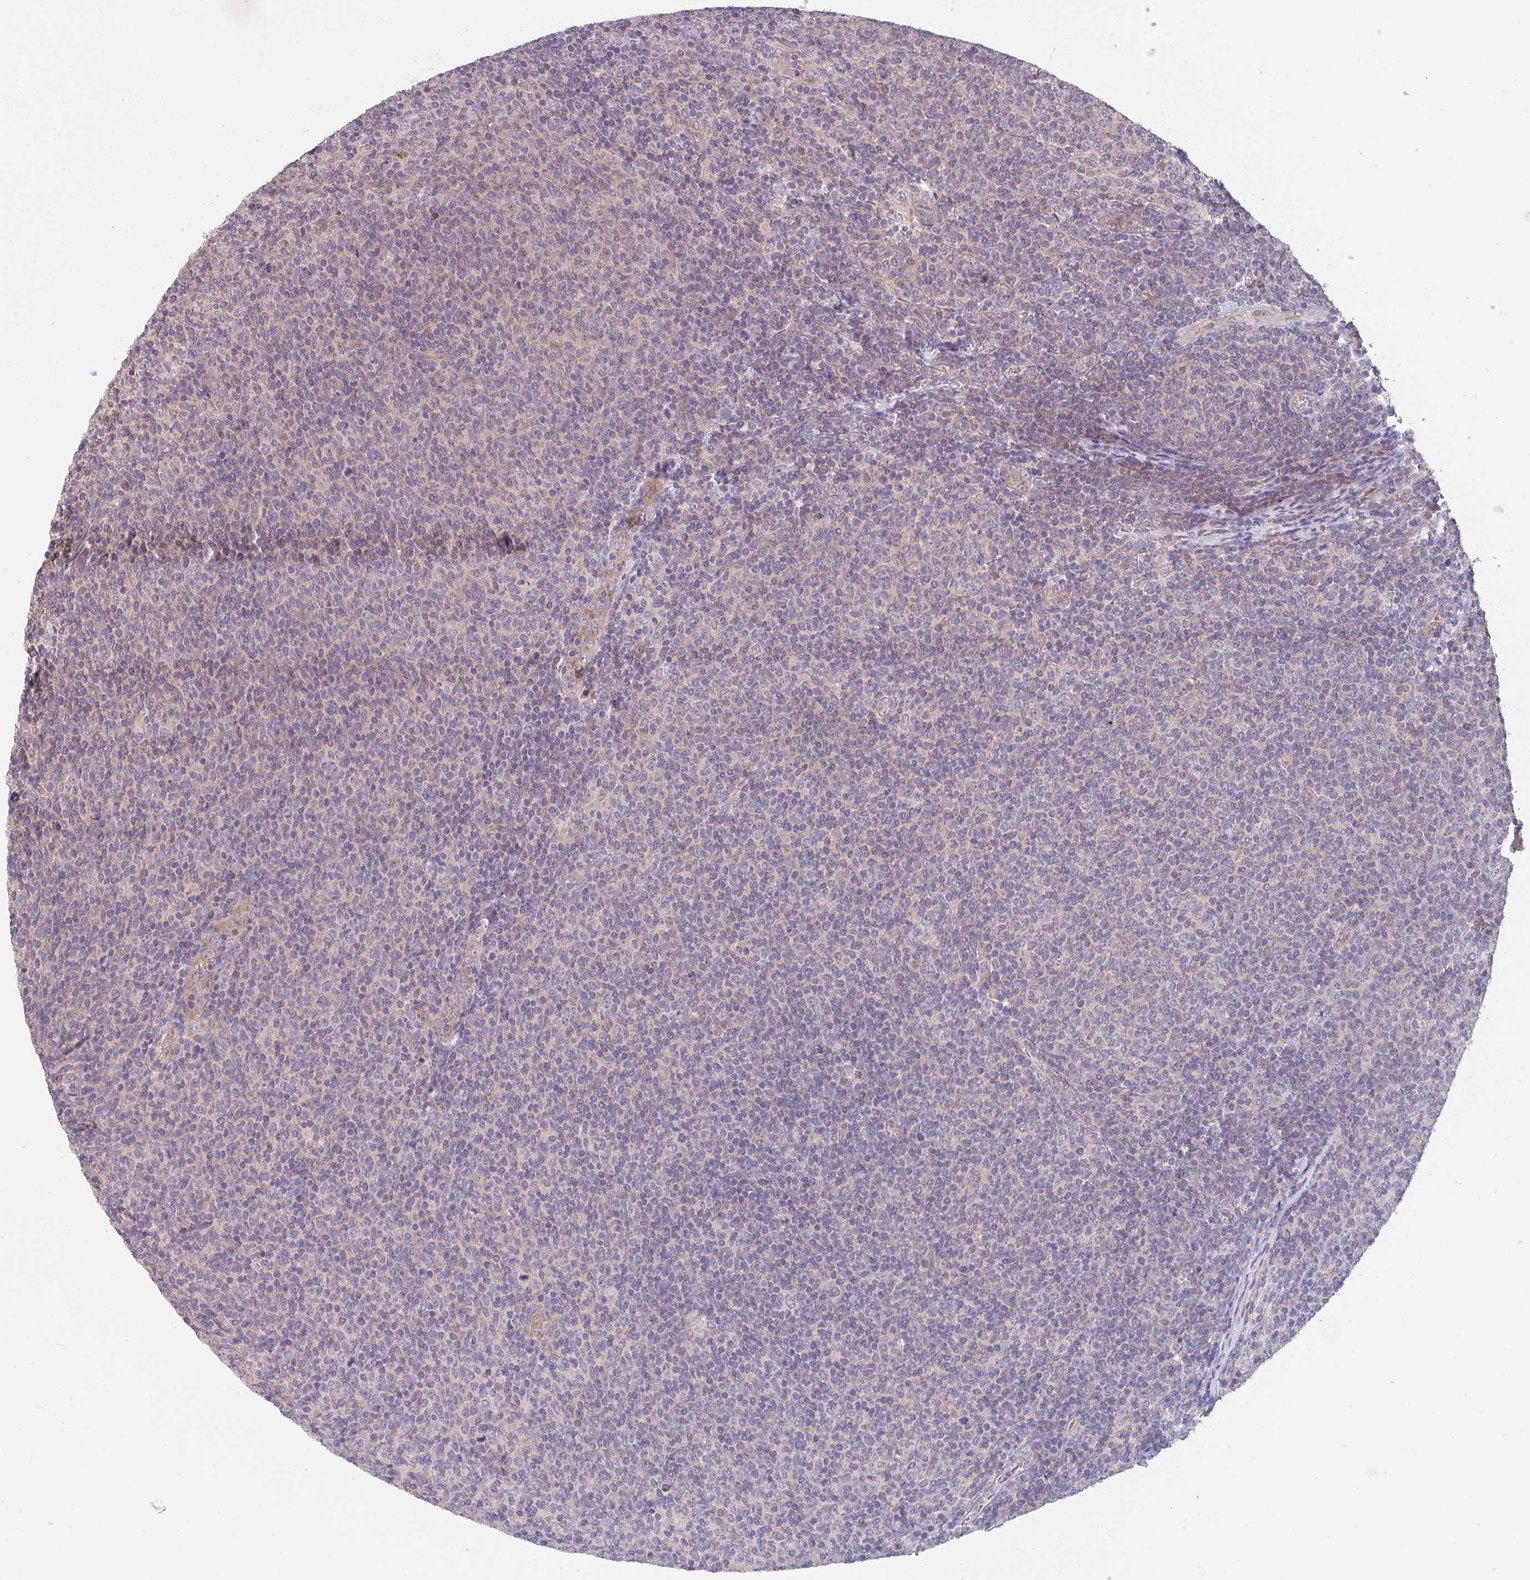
{"staining": {"intensity": "negative", "quantity": "none", "location": "none"}, "tissue": "lymphoma", "cell_type": "Tumor cells", "image_type": "cancer", "snomed": [{"axis": "morphology", "description": "Malignant lymphoma, non-Hodgkin's type, Low grade"}, {"axis": "topography", "description": "Lymph node"}], "caption": "Low-grade malignant lymphoma, non-Hodgkin's type stained for a protein using immunohistochemistry reveals no expression tumor cells.", "gene": "TSPAN31", "patient": {"sex": "male", "age": 52}}